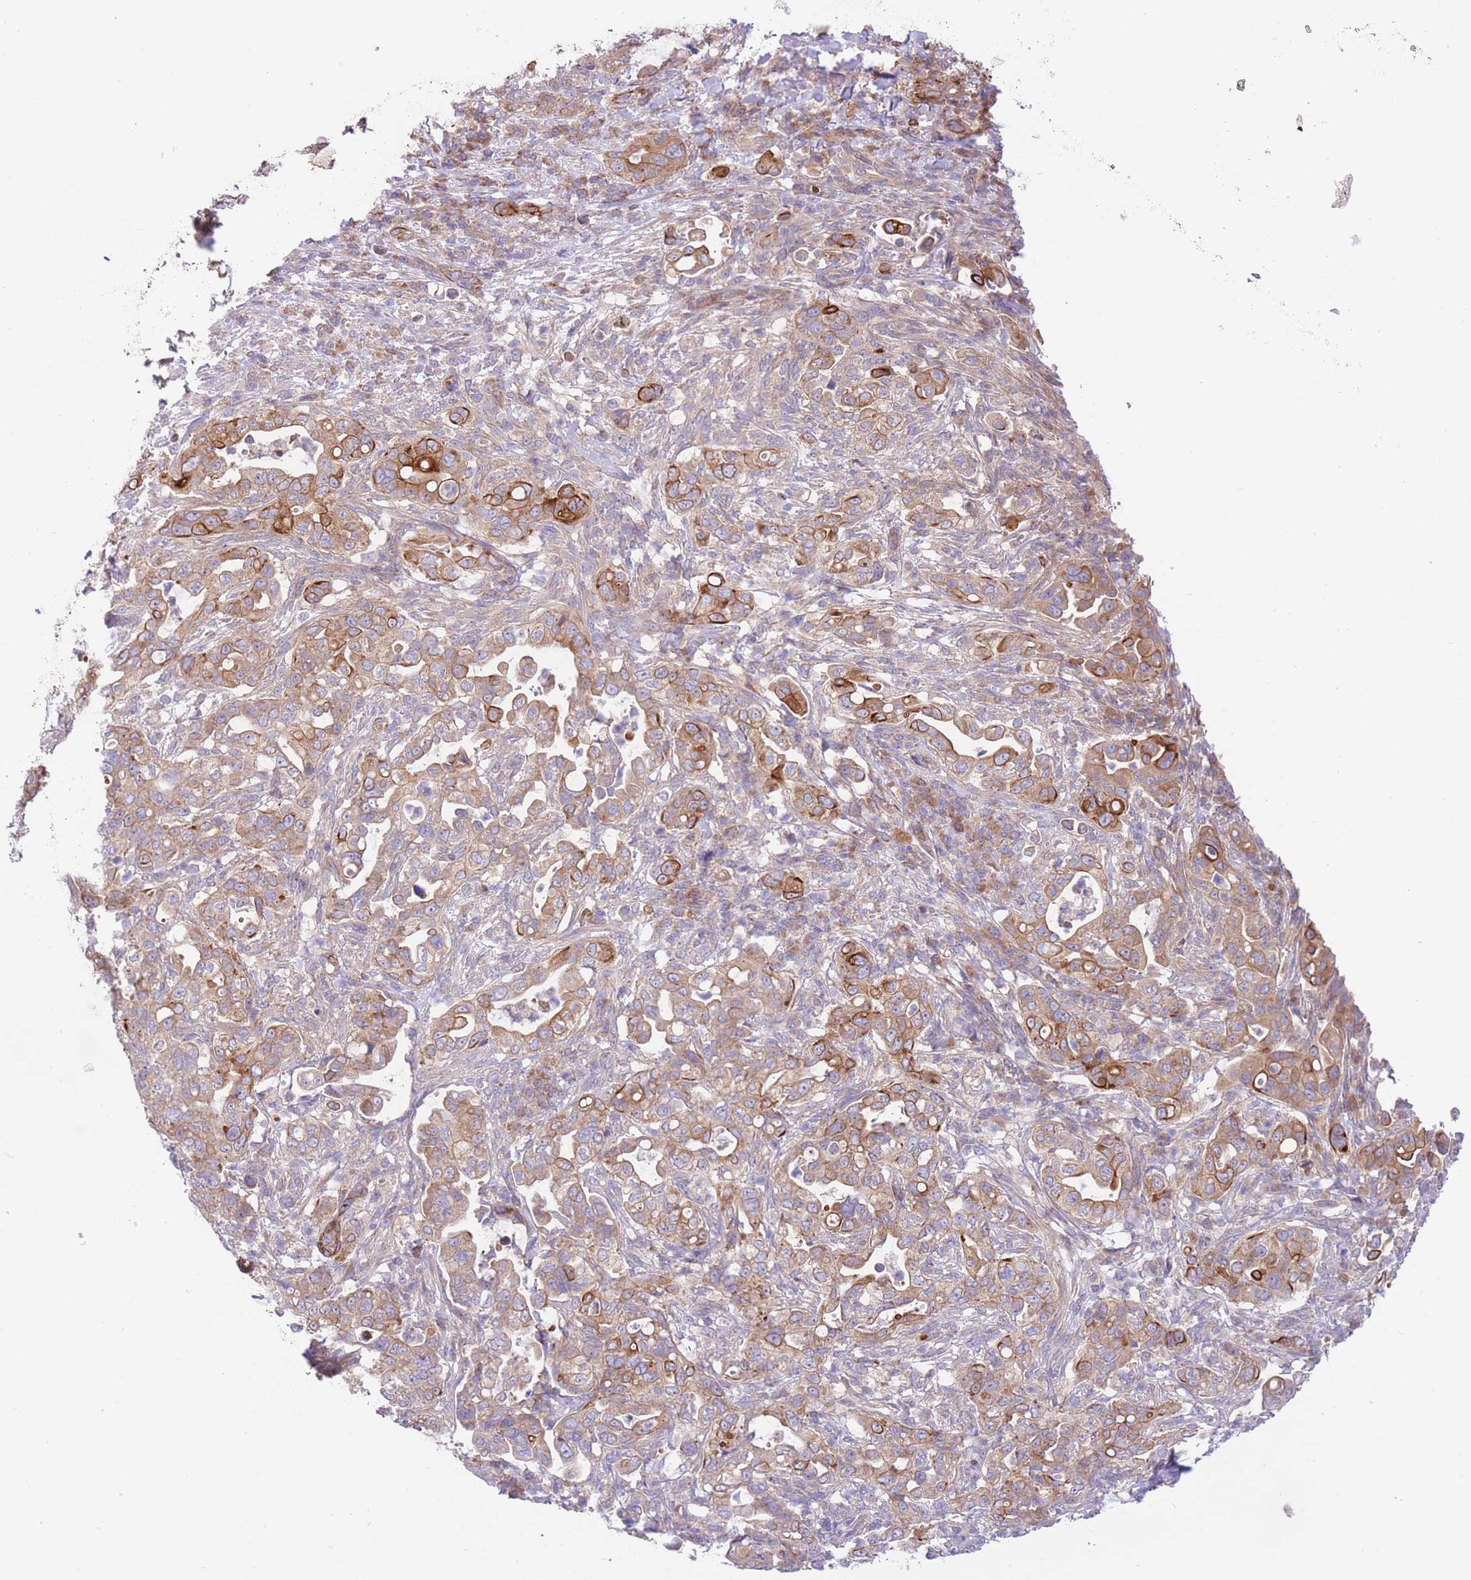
{"staining": {"intensity": "moderate", "quantity": ">75%", "location": "cytoplasmic/membranous"}, "tissue": "pancreatic cancer", "cell_type": "Tumor cells", "image_type": "cancer", "snomed": [{"axis": "morphology", "description": "Normal tissue, NOS"}, {"axis": "morphology", "description": "Adenocarcinoma, NOS"}, {"axis": "topography", "description": "Lymph node"}, {"axis": "topography", "description": "Pancreas"}], "caption": "The micrograph displays immunohistochemical staining of pancreatic cancer (adenocarcinoma). There is moderate cytoplasmic/membranous expression is identified in approximately >75% of tumor cells. (Brightfield microscopy of DAB IHC at high magnification).", "gene": "CHAC1", "patient": {"sex": "female", "age": 67}}